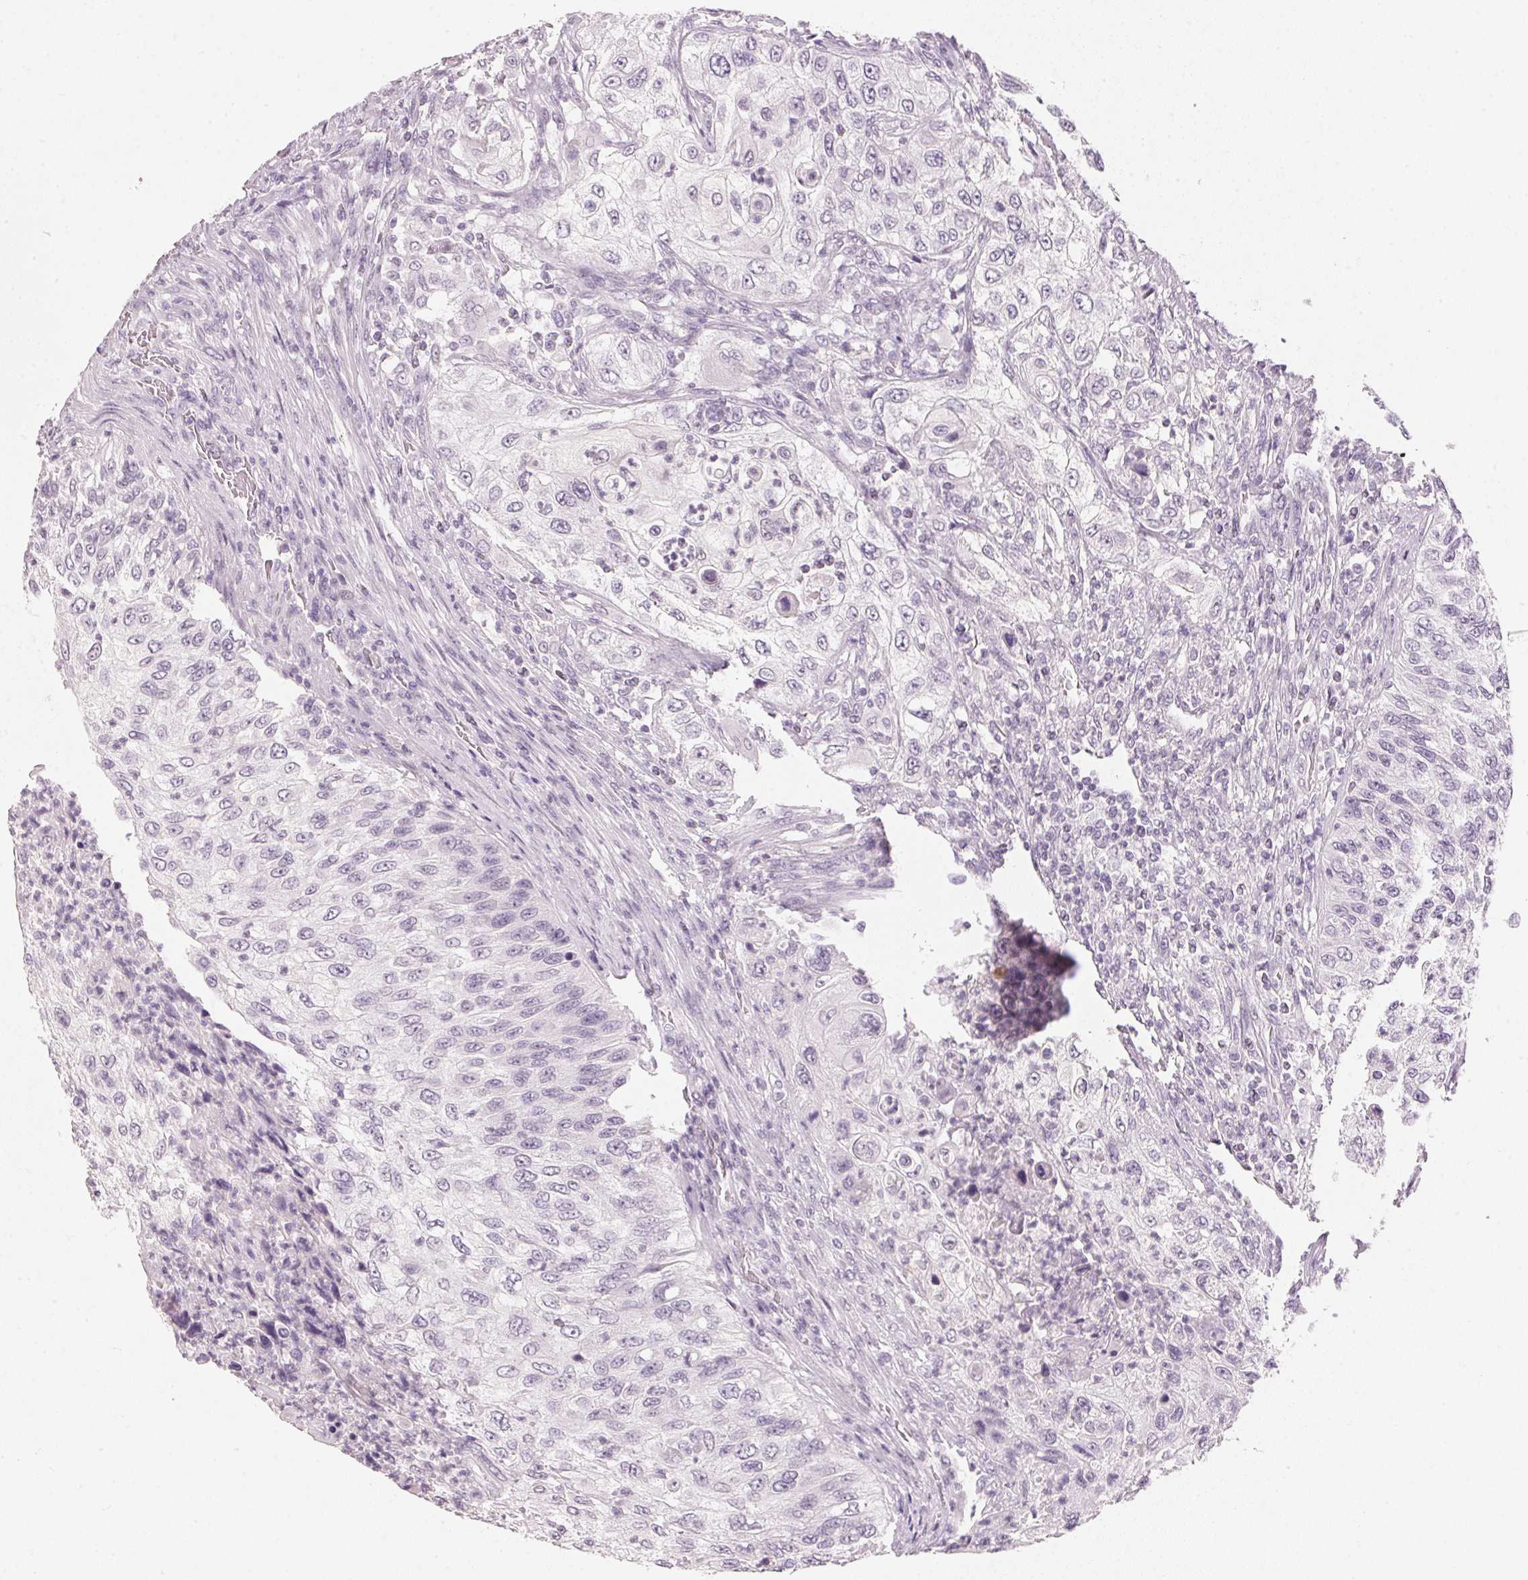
{"staining": {"intensity": "negative", "quantity": "none", "location": "none"}, "tissue": "urothelial cancer", "cell_type": "Tumor cells", "image_type": "cancer", "snomed": [{"axis": "morphology", "description": "Urothelial carcinoma, High grade"}, {"axis": "topography", "description": "Urinary bladder"}], "caption": "Tumor cells are negative for protein expression in human high-grade urothelial carcinoma. (DAB (3,3'-diaminobenzidine) IHC, high magnification).", "gene": "IGFBP1", "patient": {"sex": "female", "age": 60}}